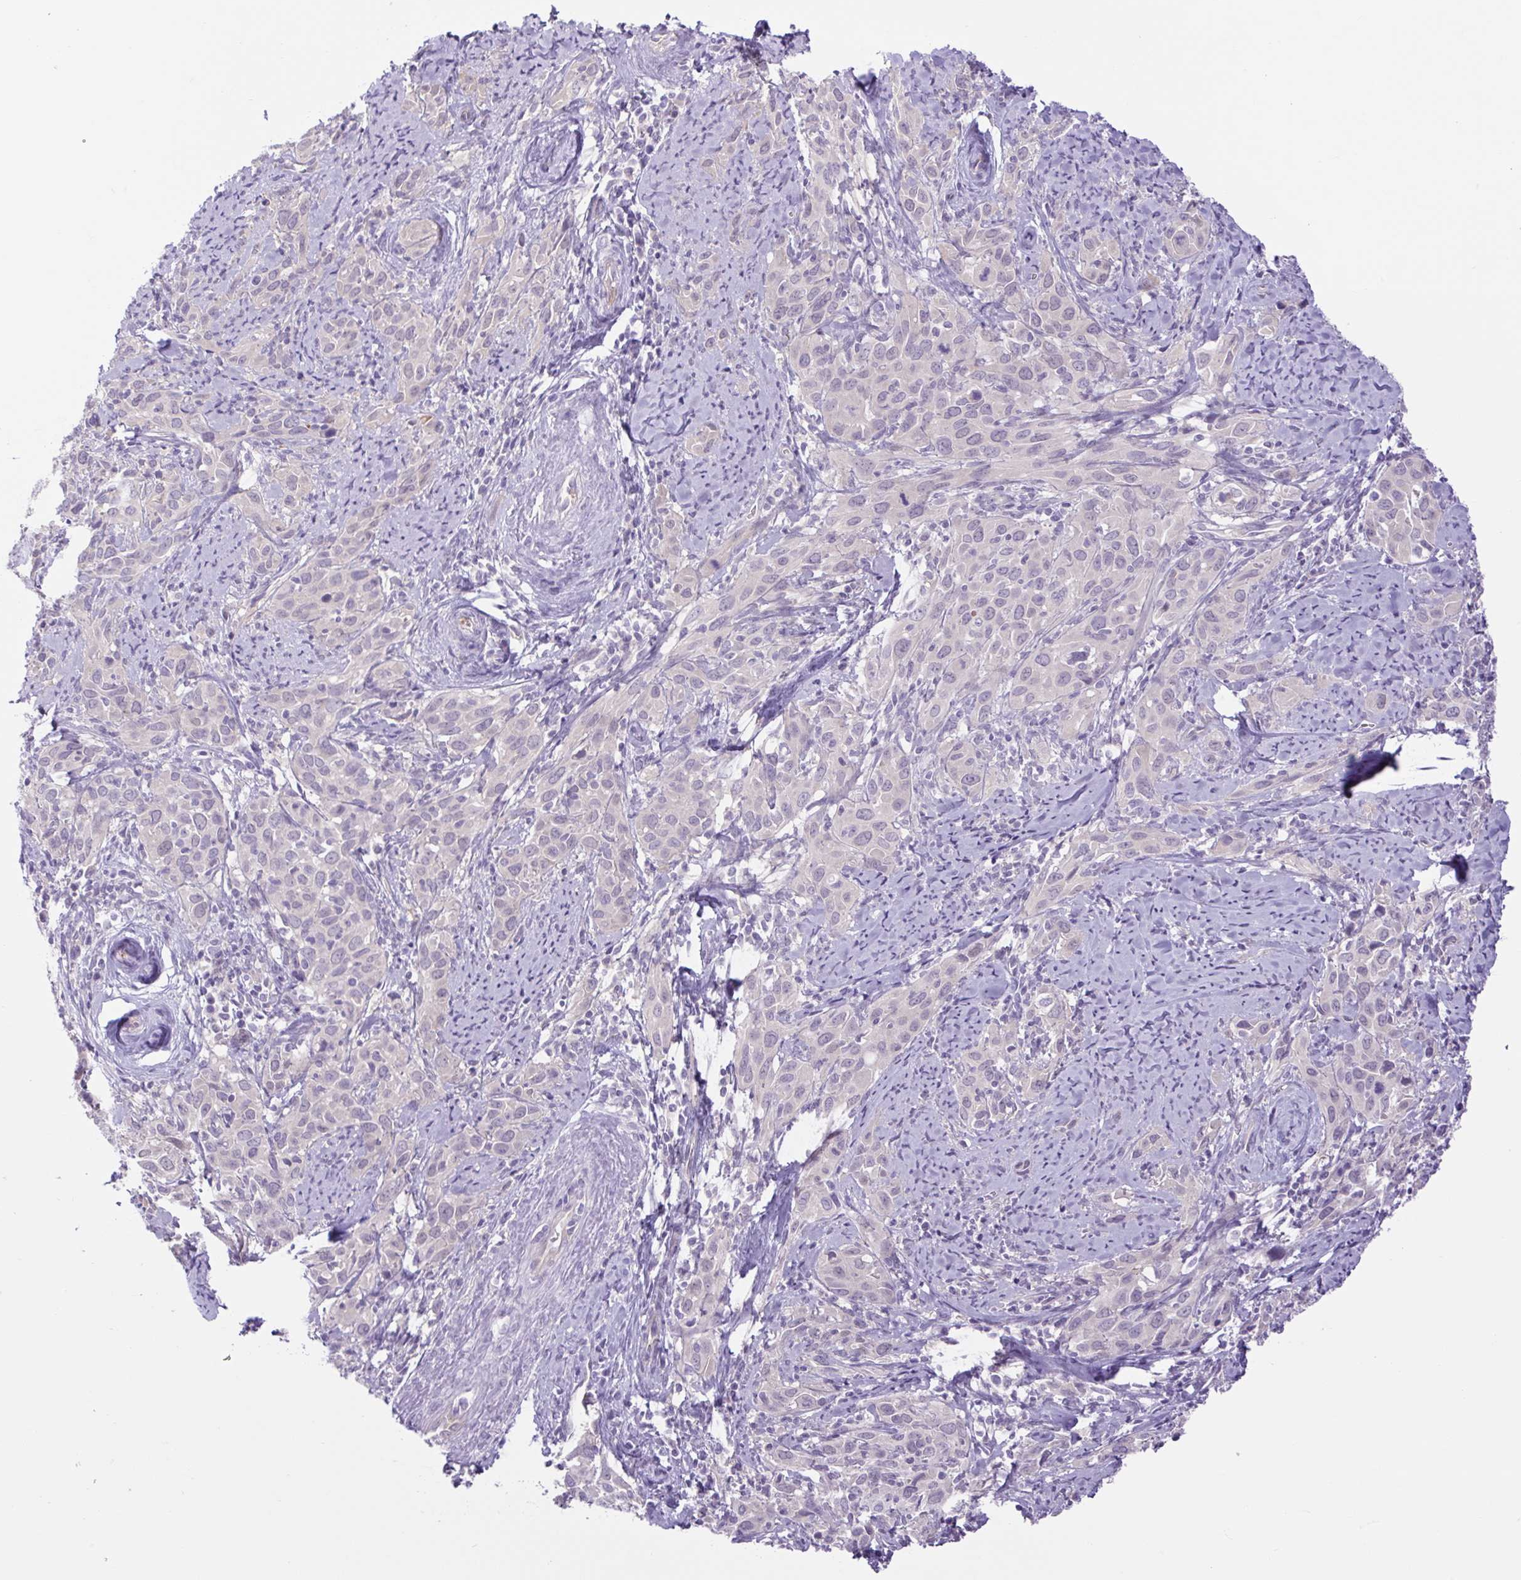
{"staining": {"intensity": "negative", "quantity": "none", "location": "none"}, "tissue": "cervical cancer", "cell_type": "Tumor cells", "image_type": "cancer", "snomed": [{"axis": "morphology", "description": "Squamous cell carcinoma, NOS"}, {"axis": "topography", "description": "Cervix"}], "caption": "An image of human cervical cancer is negative for staining in tumor cells.", "gene": "FAM177B", "patient": {"sex": "female", "age": 51}}